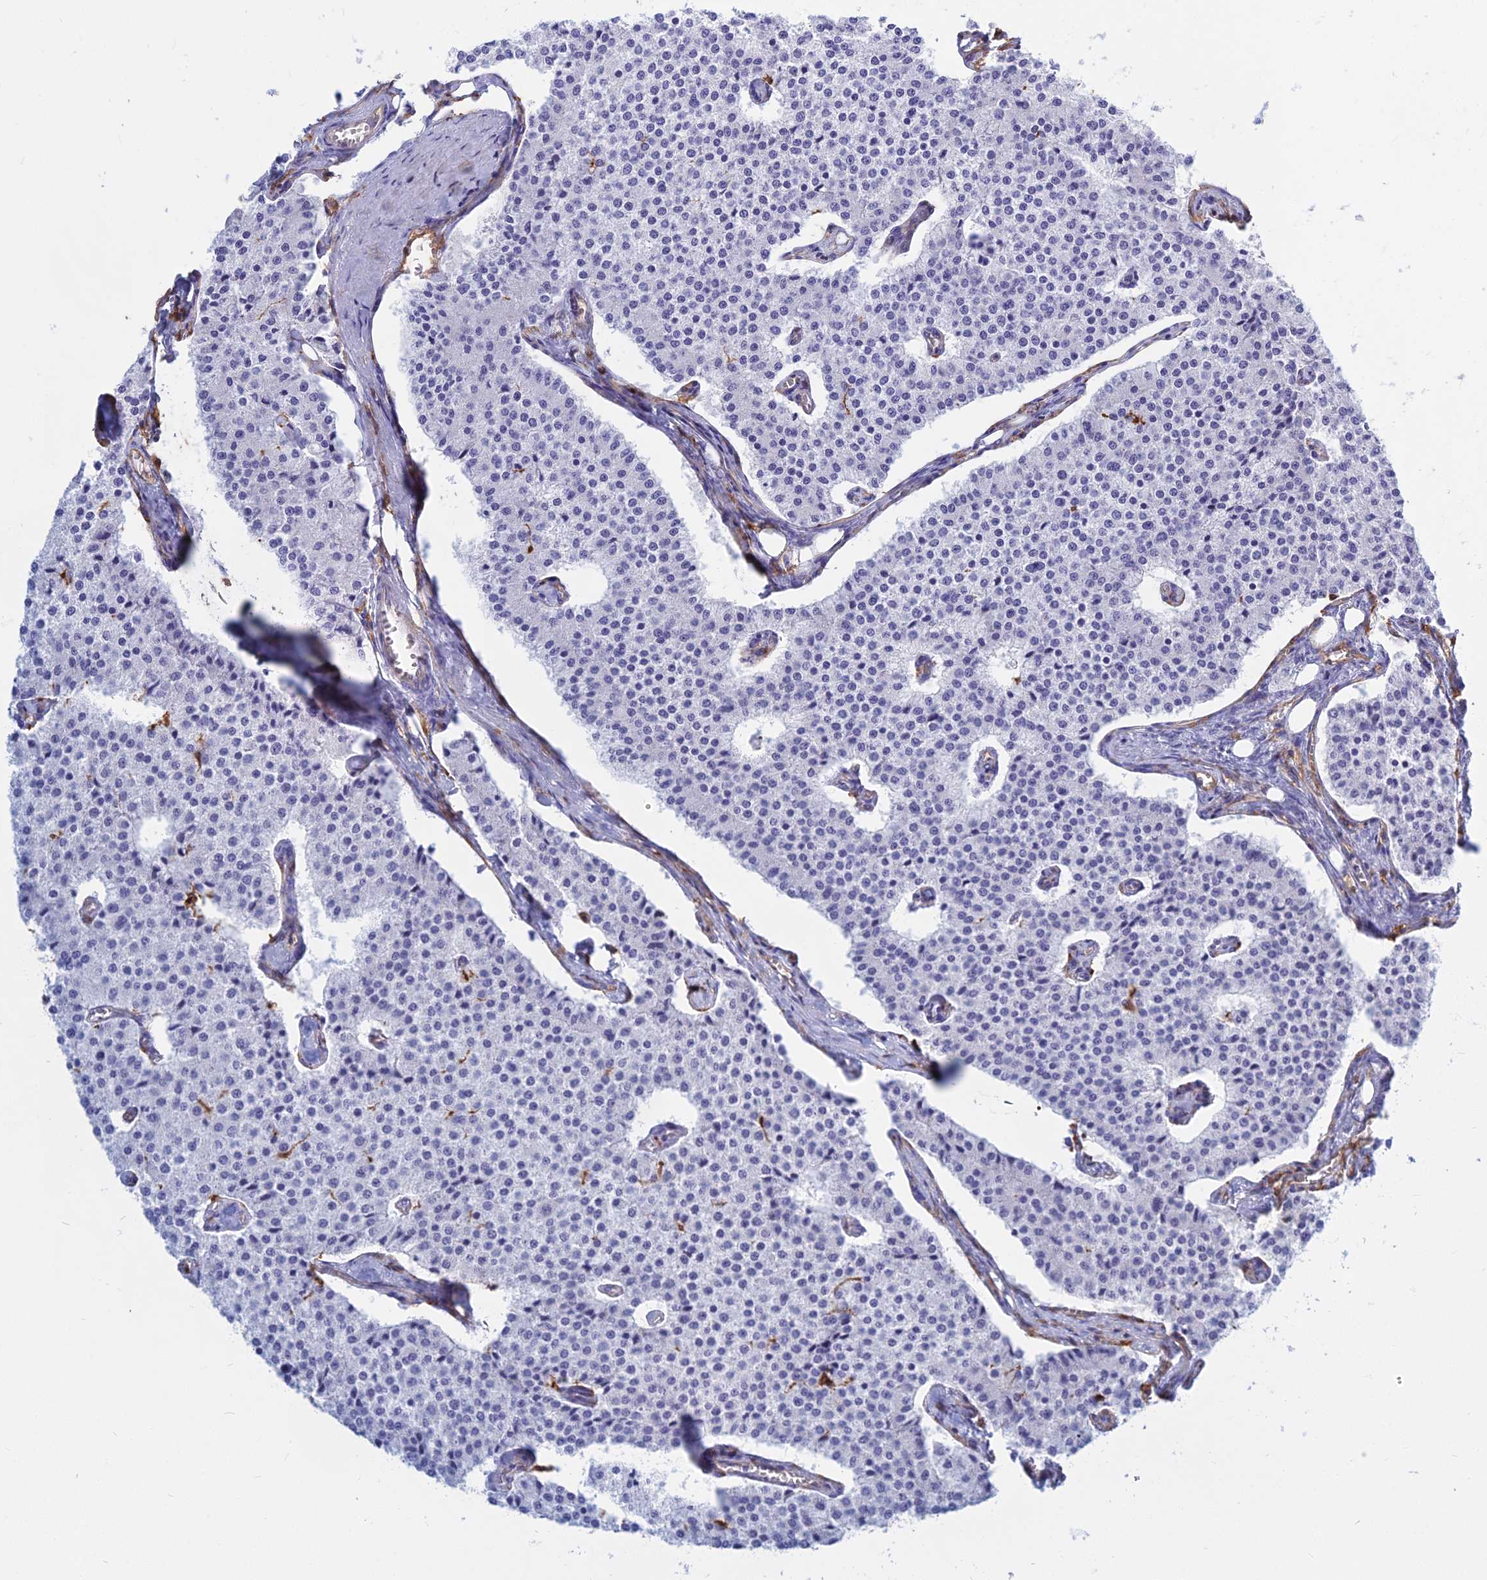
{"staining": {"intensity": "negative", "quantity": "none", "location": "none"}, "tissue": "carcinoid", "cell_type": "Tumor cells", "image_type": "cancer", "snomed": [{"axis": "morphology", "description": "Carcinoid, malignant, NOS"}, {"axis": "topography", "description": "Colon"}], "caption": "Tumor cells are negative for protein expression in human carcinoid (malignant). The staining was performed using DAB to visualize the protein expression in brown, while the nuclei were stained in blue with hematoxylin (Magnification: 20x).", "gene": "HLA-DRB1", "patient": {"sex": "female", "age": 52}}